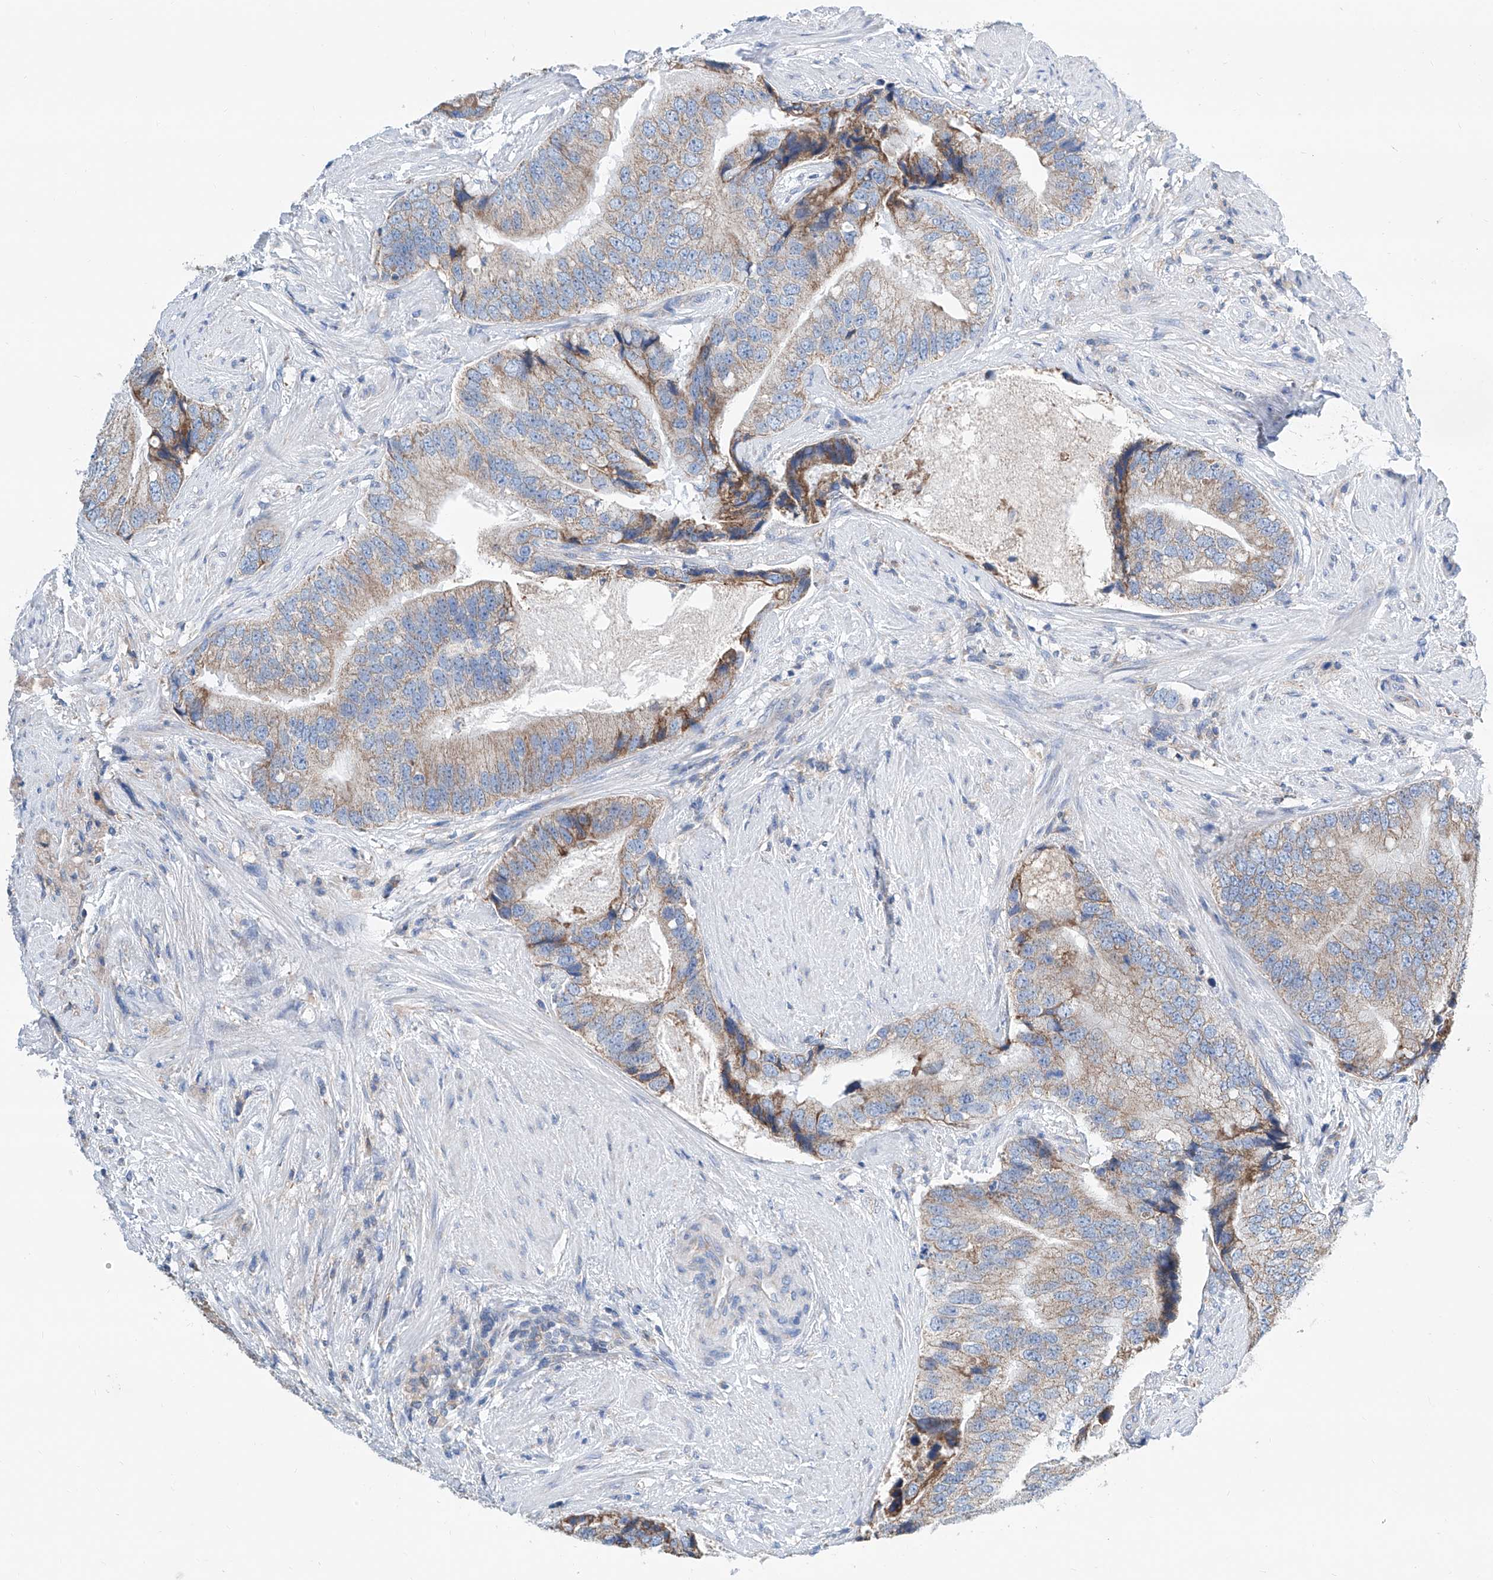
{"staining": {"intensity": "weak", "quantity": "25%-75%", "location": "cytoplasmic/membranous"}, "tissue": "prostate cancer", "cell_type": "Tumor cells", "image_type": "cancer", "snomed": [{"axis": "morphology", "description": "Adenocarcinoma, High grade"}, {"axis": "topography", "description": "Prostate"}], "caption": "Adenocarcinoma (high-grade) (prostate) tissue reveals weak cytoplasmic/membranous expression in approximately 25%-75% of tumor cells", "gene": "MAD2L1", "patient": {"sex": "male", "age": 70}}